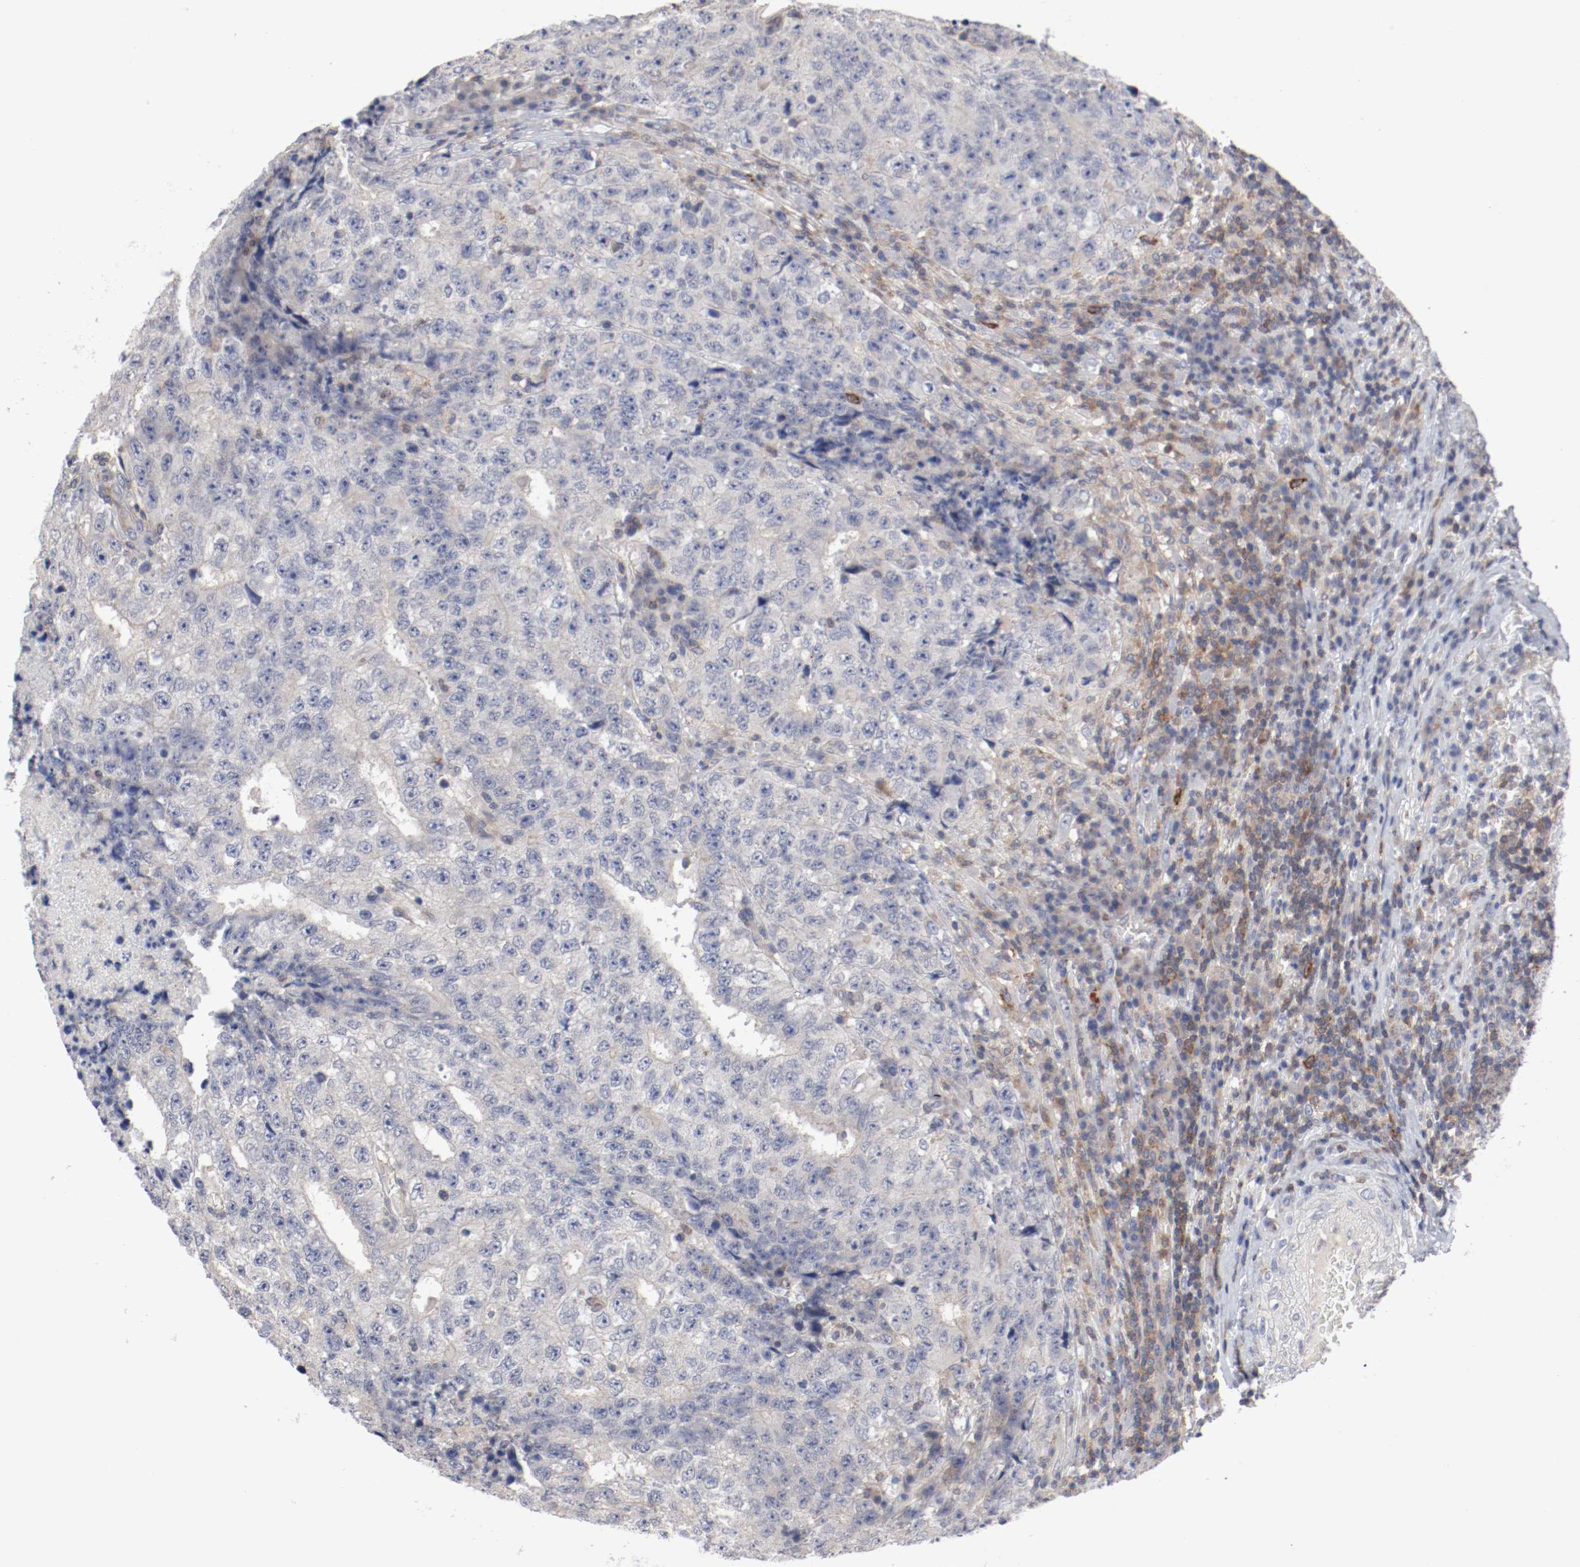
{"staining": {"intensity": "negative", "quantity": "none", "location": "none"}, "tissue": "testis cancer", "cell_type": "Tumor cells", "image_type": "cancer", "snomed": [{"axis": "morphology", "description": "Necrosis, NOS"}, {"axis": "morphology", "description": "Carcinoma, Embryonal, NOS"}, {"axis": "topography", "description": "Testis"}], "caption": "IHC micrograph of human testis embryonal carcinoma stained for a protein (brown), which displays no expression in tumor cells.", "gene": "CBL", "patient": {"sex": "male", "age": 19}}